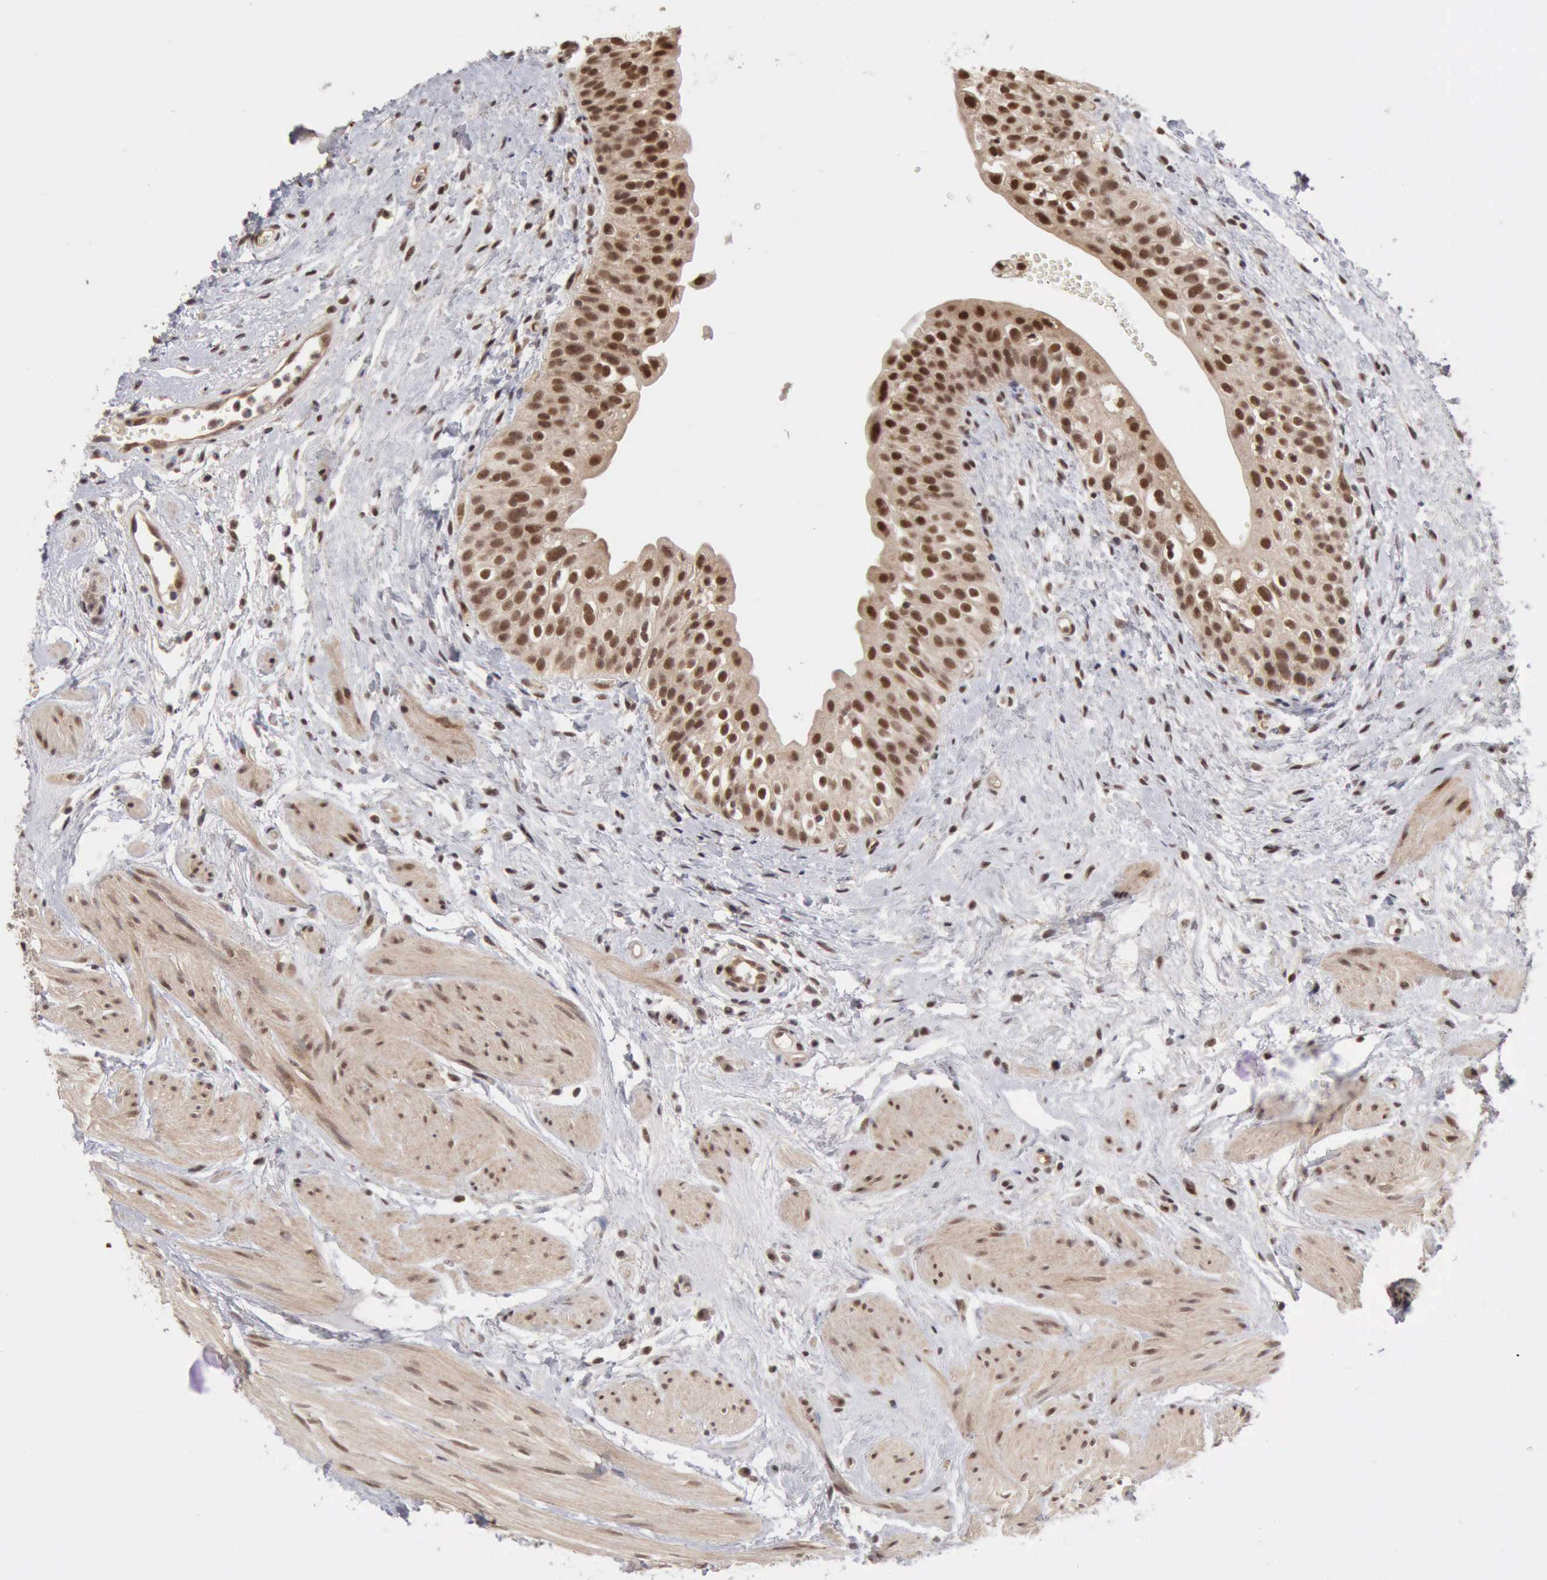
{"staining": {"intensity": "moderate", "quantity": ">75%", "location": "cytoplasmic/membranous,nuclear"}, "tissue": "urinary bladder", "cell_type": "Urothelial cells", "image_type": "normal", "snomed": [{"axis": "morphology", "description": "Normal tissue, NOS"}, {"axis": "topography", "description": "Urinary bladder"}], "caption": "High-power microscopy captured an IHC histopathology image of unremarkable urinary bladder, revealing moderate cytoplasmic/membranous,nuclear staining in approximately >75% of urothelial cells. (DAB IHC, brown staining for protein, blue staining for nuclei).", "gene": "CDKN2A", "patient": {"sex": "female", "age": 55}}